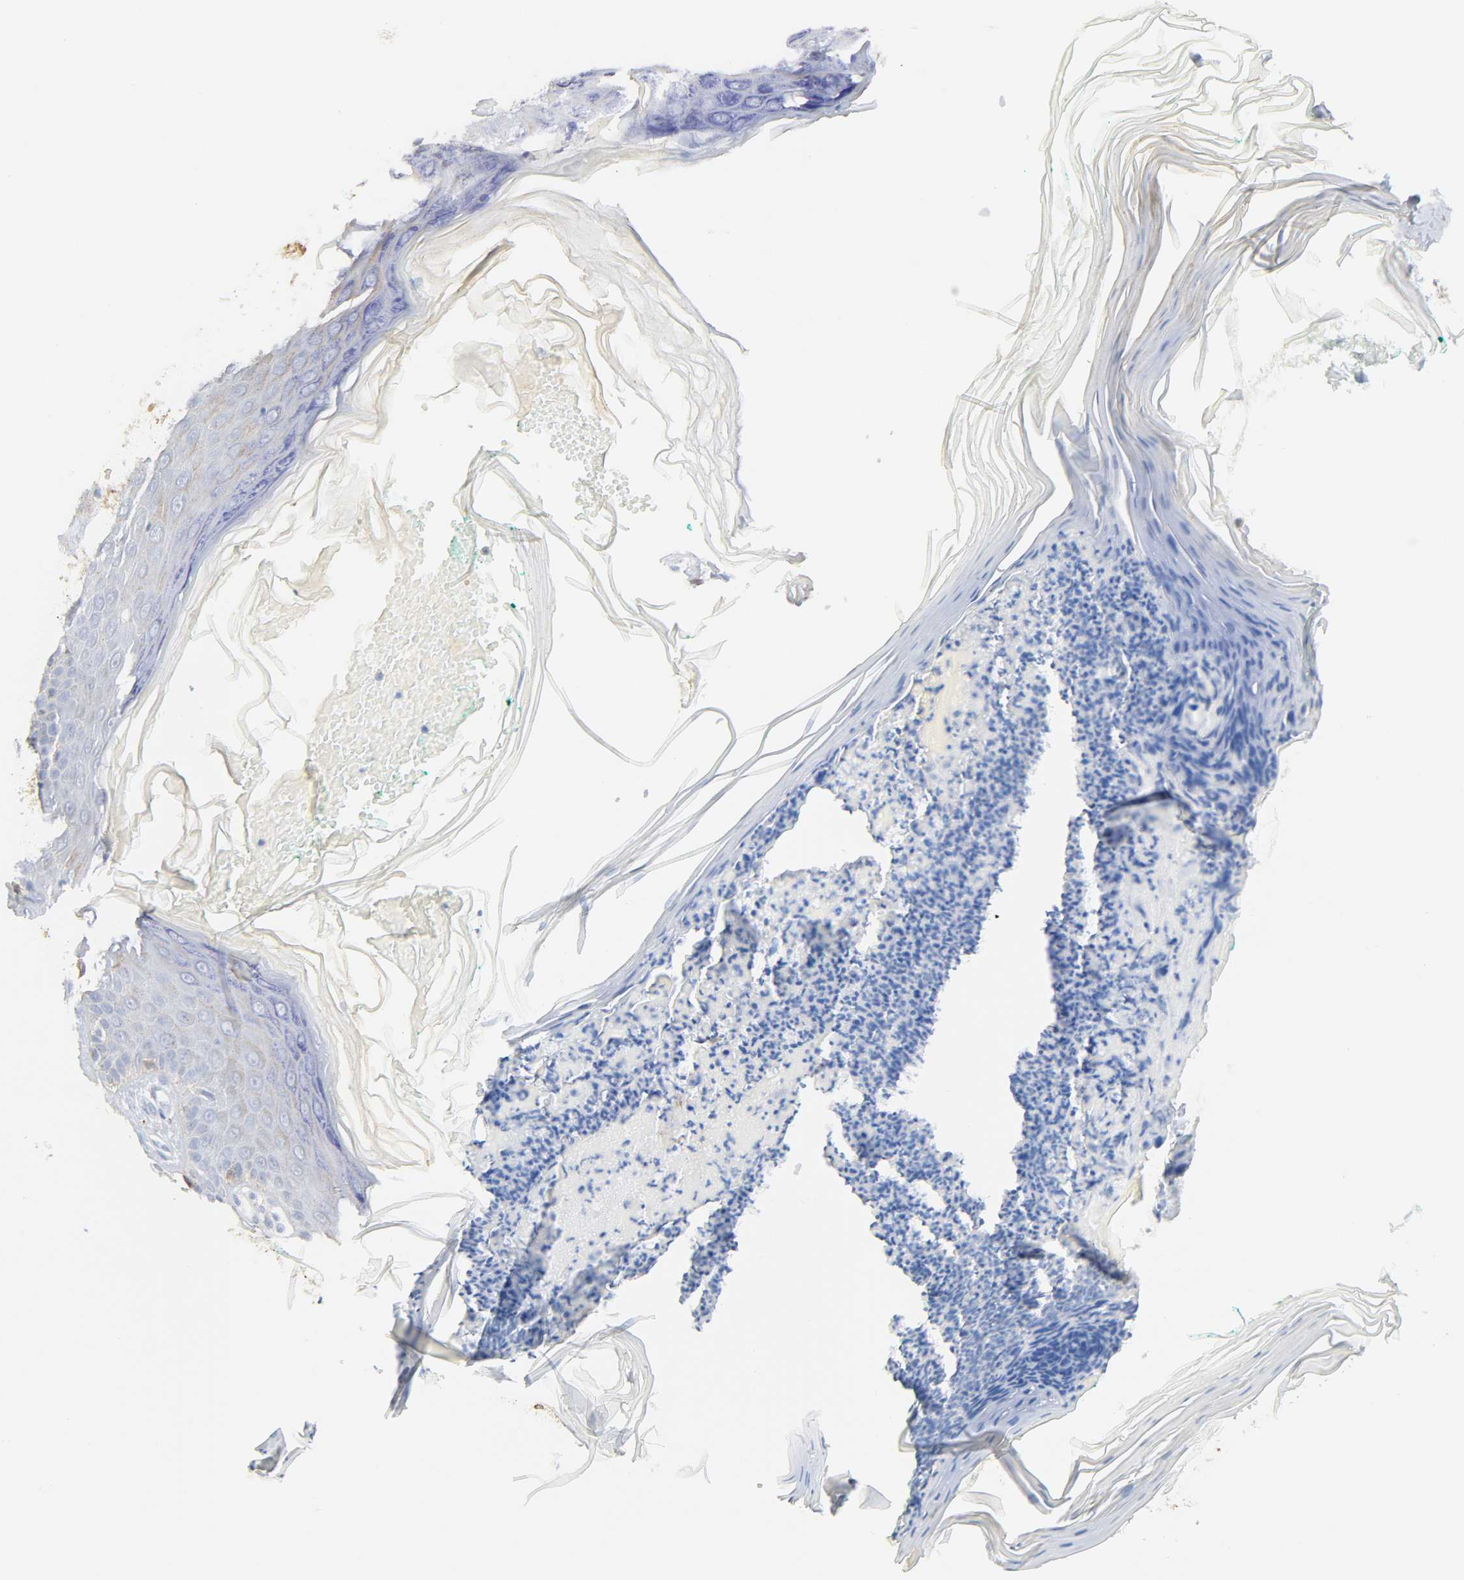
{"staining": {"intensity": "weak", "quantity": "<25%", "location": "cytoplasmic/membranous"}, "tissue": "skin cancer", "cell_type": "Tumor cells", "image_type": "cancer", "snomed": [{"axis": "morphology", "description": "Normal tissue, NOS"}, {"axis": "morphology", "description": "Basal cell carcinoma"}, {"axis": "topography", "description": "Skin"}], "caption": "Human skin cancer (basal cell carcinoma) stained for a protein using immunohistochemistry (IHC) exhibits no expression in tumor cells.", "gene": "MAGEB17", "patient": {"sex": "male", "age": 77}}